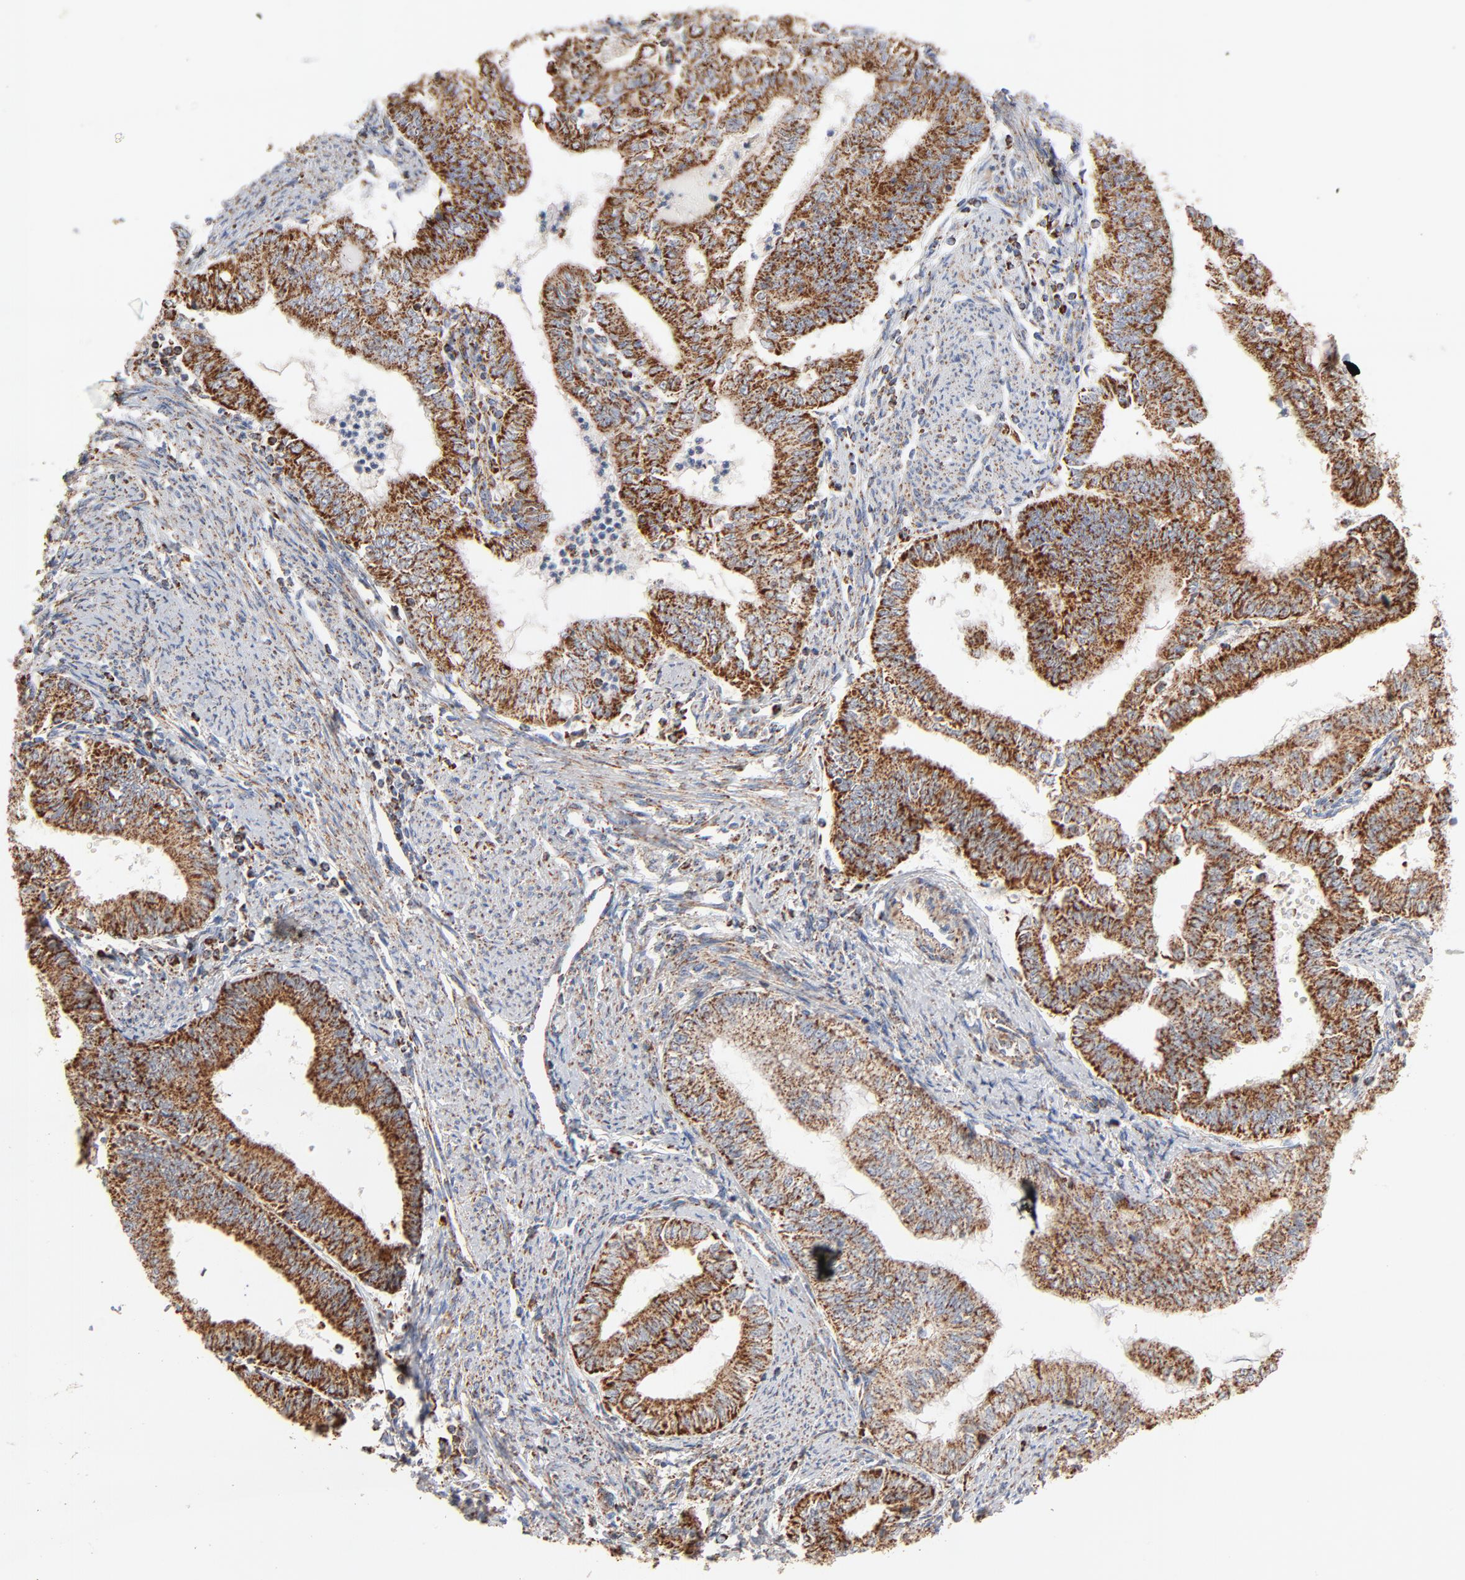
{"staining": {"intensity": "strong", "quantity": ">75%", "location": "cytoplasmic/membranous"}, "tissue": "endometrial cancer", "cell_type": "Tumor cells", "image_type": "cancer", "snomed": [{"axis": "morphology", "description": "Adenocarcinoma, NOS"}, {"axis": "topography", "description": "Endometrium"}], "caption": "High-magnification brightfield microscopy of adenocarcinoma (endometrial) stained with DAB (3,3'-diaminobenzidine) (brown) and counterstained with hematoxylin (blue). tumor cells exhibit strong cytoplasmic/membranous expression is present in approximately>75% of cells.", "gene": "UQCRC1", "patient": {"sex": "female", "age": 66}}